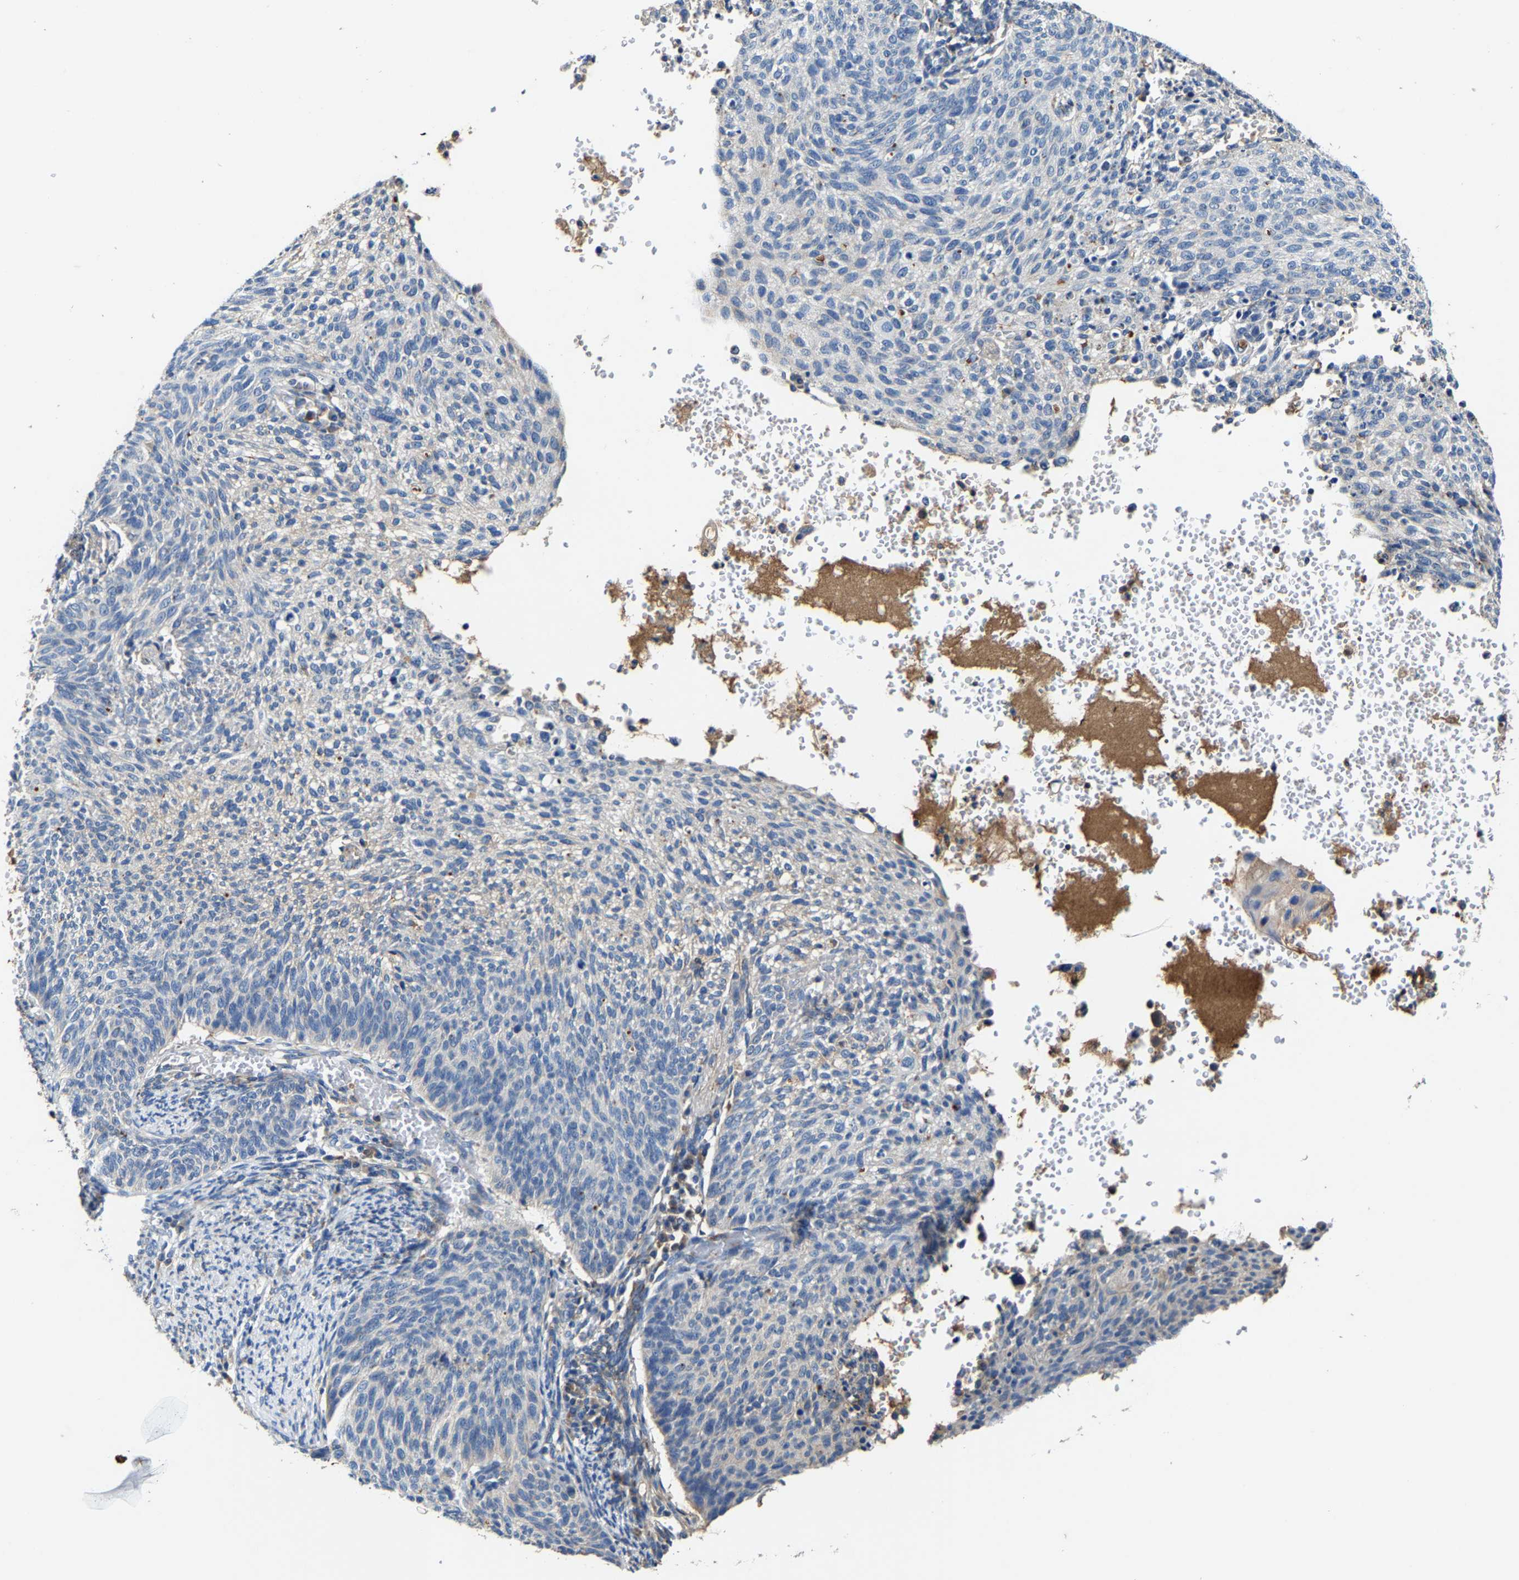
{"staining": {"intensity": "negative", "quantity": "none", "location": "none"}, "tissue": "cervical cancer", "cell_type": "Tumor cells", "image_type": "cancer", "snomed": [{"axis": "morphology", "description": "Squamous cell carcinoma, NOS"}, {"axis": "topography", "description": "Cervix"}], "caption": "Cervical squamous cell carcinoma was stained to show a protein in brown. There is no significant expression in tumor cells.", "gene": "SLC25A25", "patient": {"sex": "female", "age": 70}}